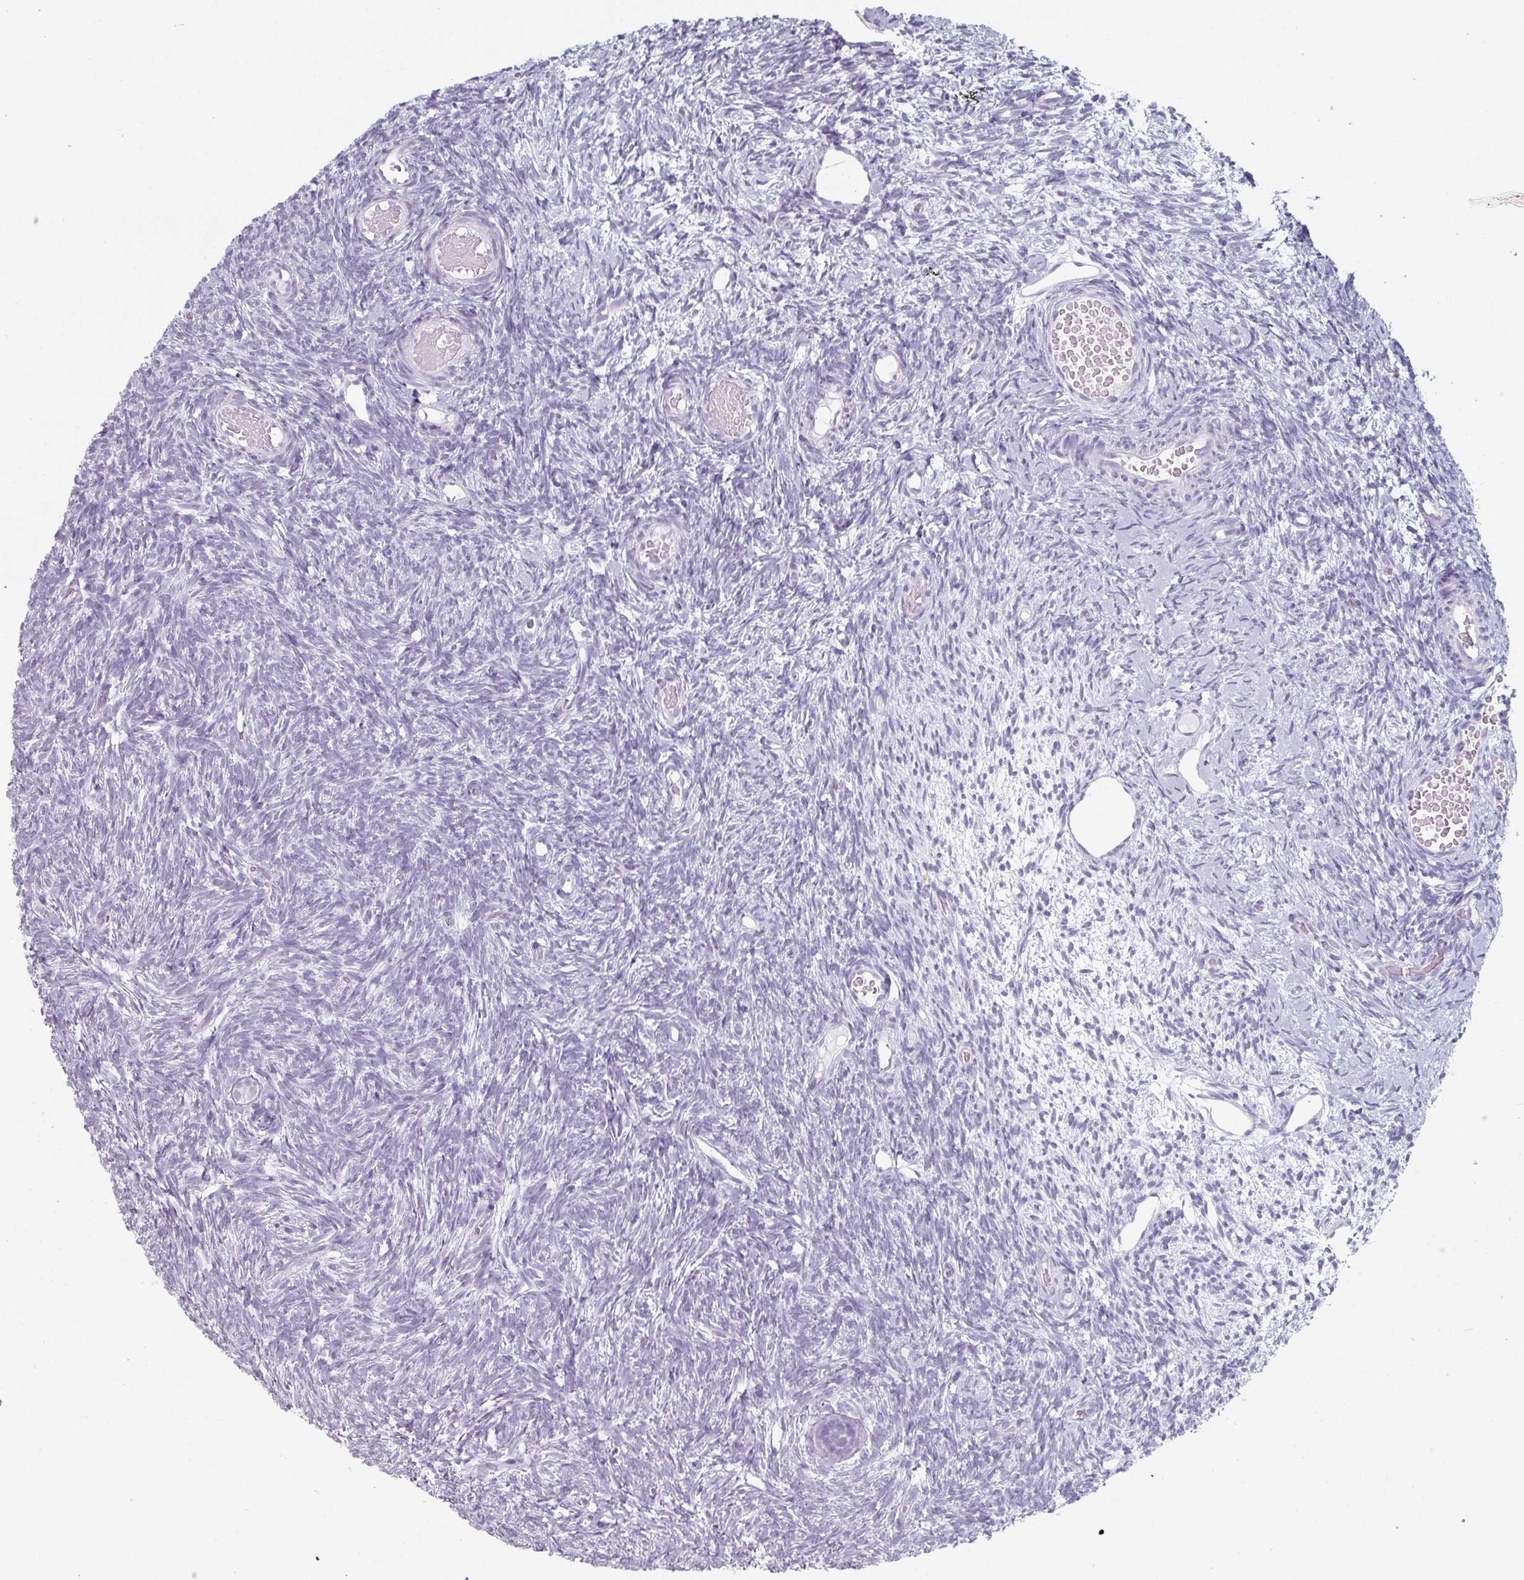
{"staining": {"intensity": "negative", "quantity": "none", "location": "none"}, "tissue": "ovary", "cell_type": "Follicle cells", "image_type": "normal", "snomed": [{"axis": "morphology", "description": "Normal tissue, NOS"}, {"axis": "topography", "description": "Ovary"}], "caption": "The photomicrograph exhibits no staining of follicle cells in benign ovary.", "gene": "SLC35G2", "patient": {"sex": "female", "age": 39}}